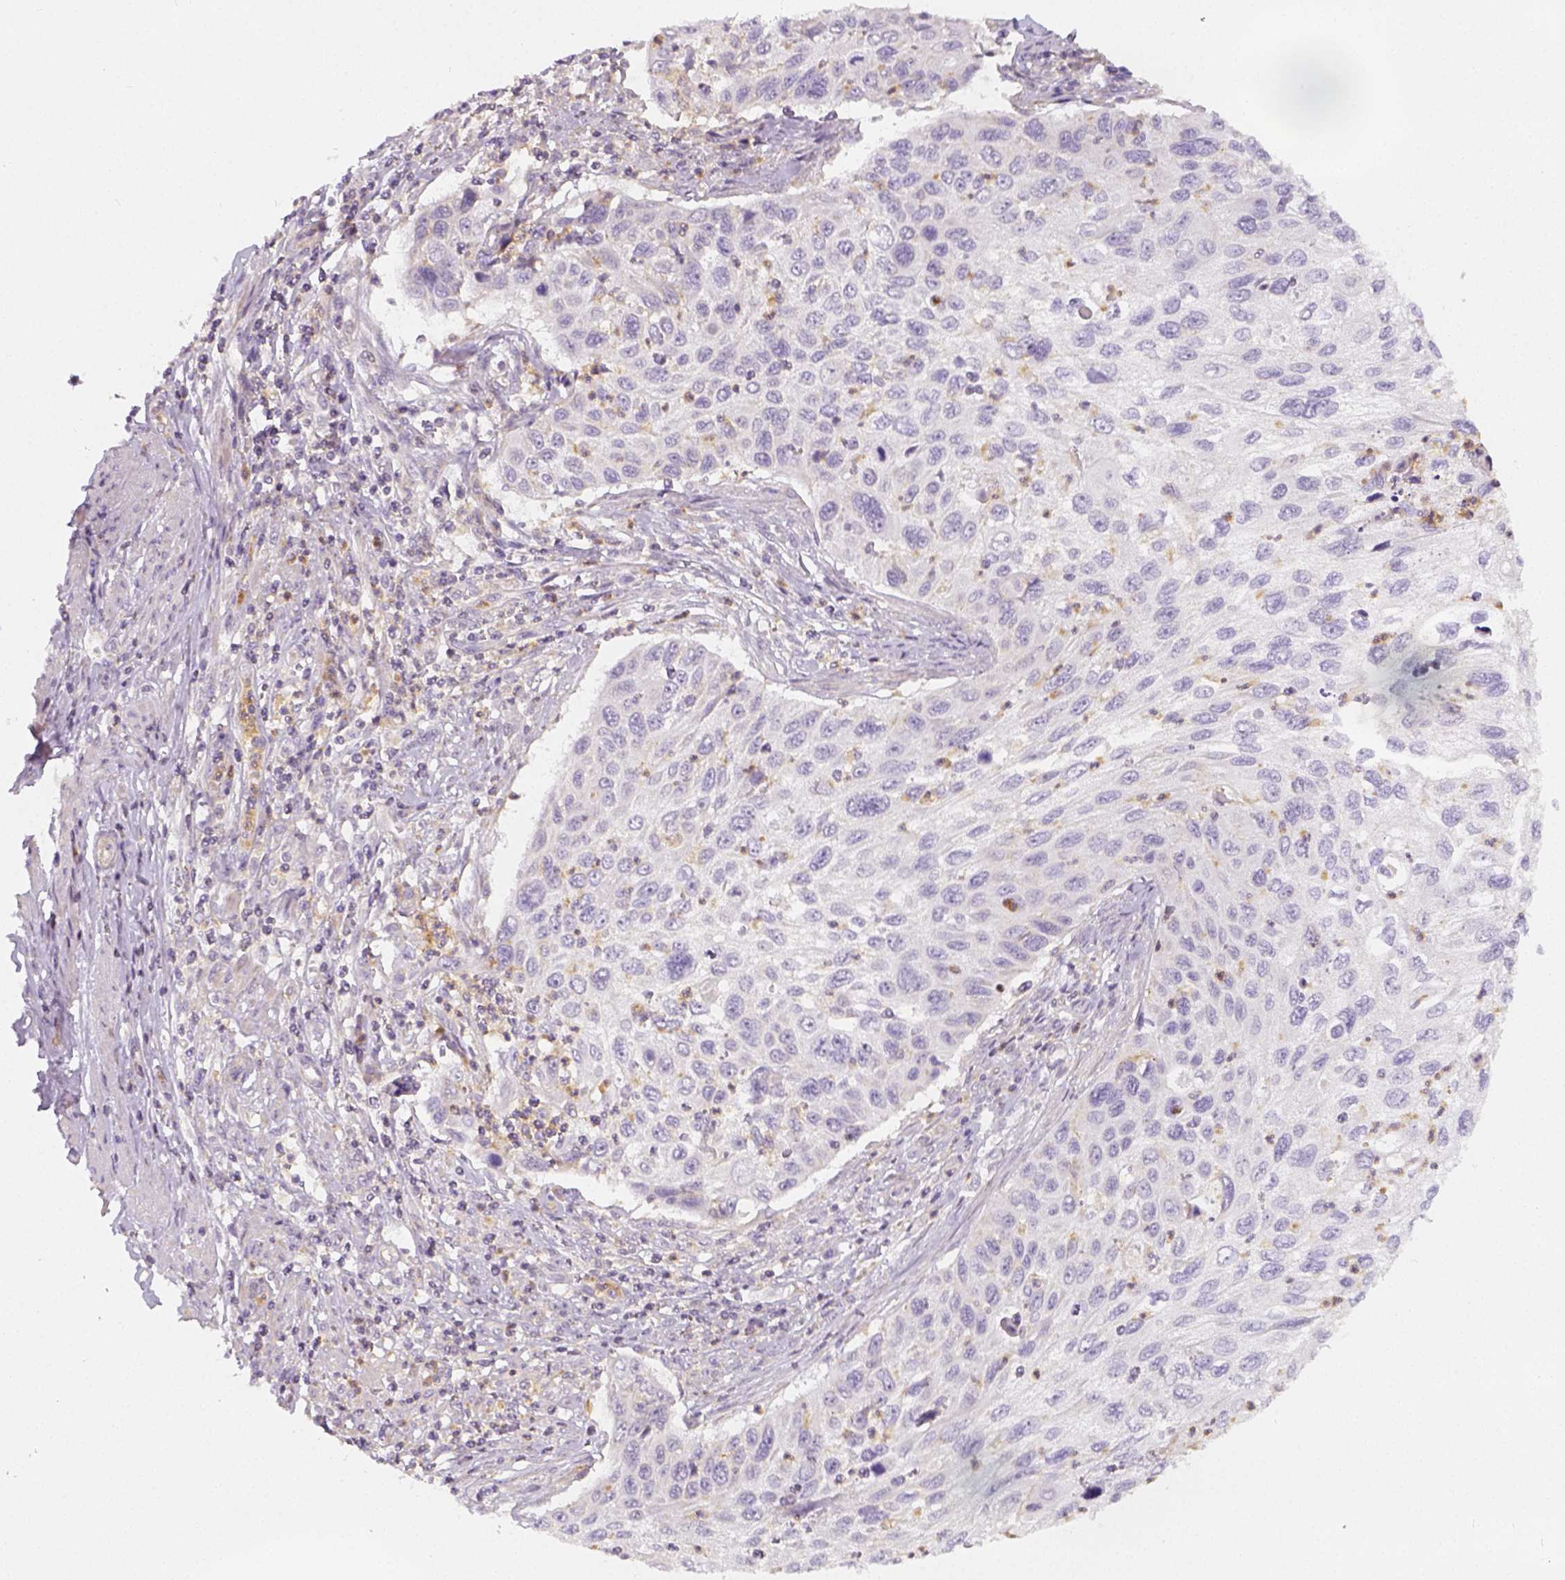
{"staining": {"intensity": "negative", "quantity": "none", "location": "none"}, "tissue": "cervical cancer", "cell_type": "Tumor cells", "image_type": "cancer", "snomed": [{"axis": "morphology", "description": "Squamous cell carcinoma, NOS"}, {"axis": "topography", "description": "Cervix"}], "caption": "DAB (3,3'-diaminobenzidine) immunohistochemical staining of human cervical squamous cell carcinoma exhibits no significant positivity in tumor cells. The staining is performed using DAB (3,3'-diaminobenzidine) brown chromogen with nuclei counter-stained in using hematoxylin.", "gene": "PTPRJ", "patient": {"sex": "female", "age": 70}}